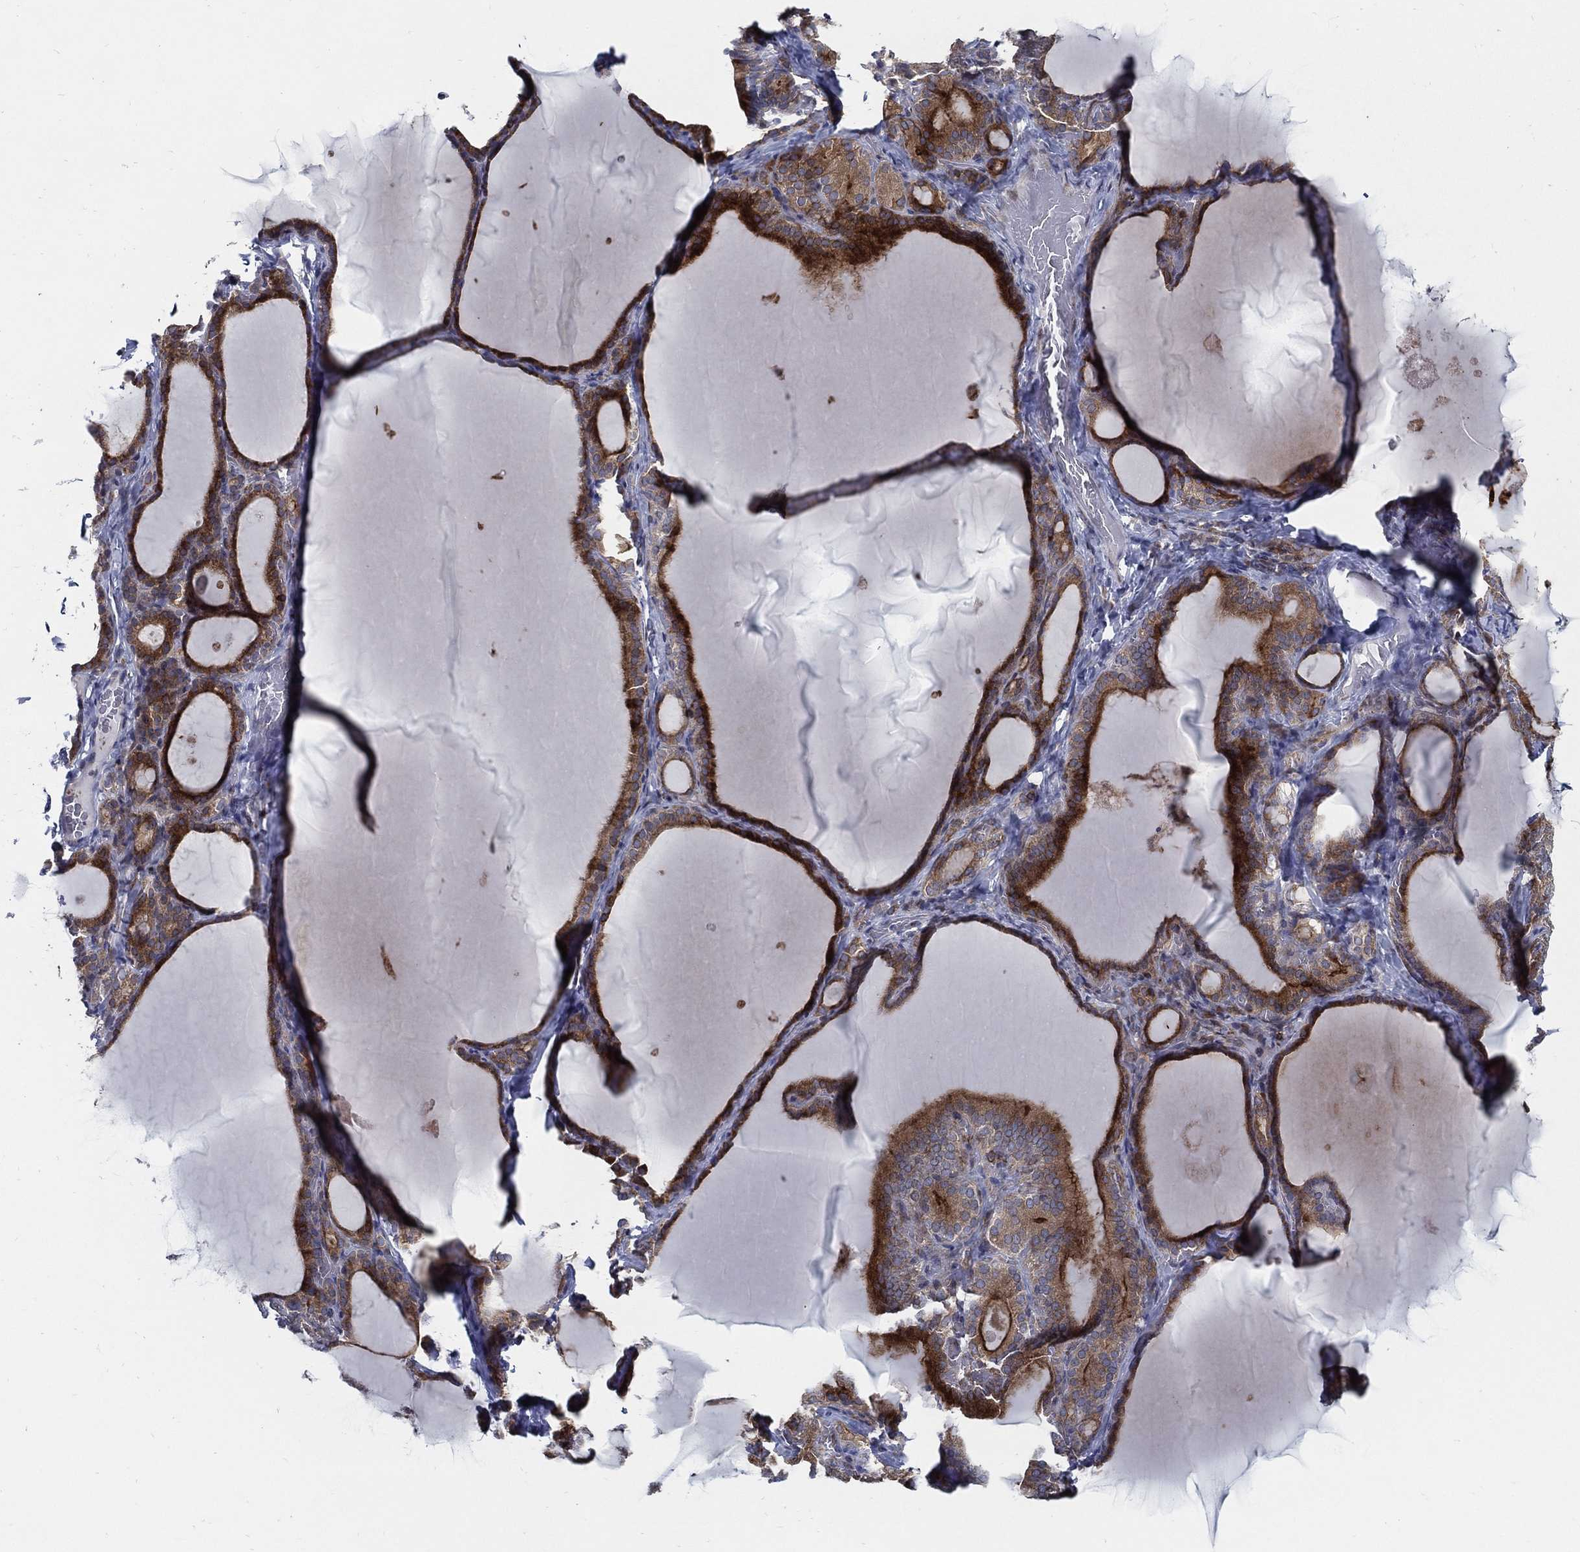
{"staining": {"intensity": "strong", "quantity": "25%-75%", "location": "cytoplasmic/membranous"}, "tissue": "thyroid gland", "cell_type": "Glandular cells", "image_type": "normal", "snomed": [{"axis": "morphology", "description": "Normal tissue, NOS"}, {"axis": "morphology", "description": "Hyperplasia, NOS"}, {"axis": "topography", "description": "Thyroid gland"}], "caption": "Immunohistochemistry (IHC) (DAB (3,3'-diaminobenzidine)) staining of unremarkable thyroid gland reveals strong cytoplasmic/membranous protein positivity in about 25%-75% of glandular cells.", "gene": "ARHGAP11A", "patient": {"sex": "female", "age": 27}}